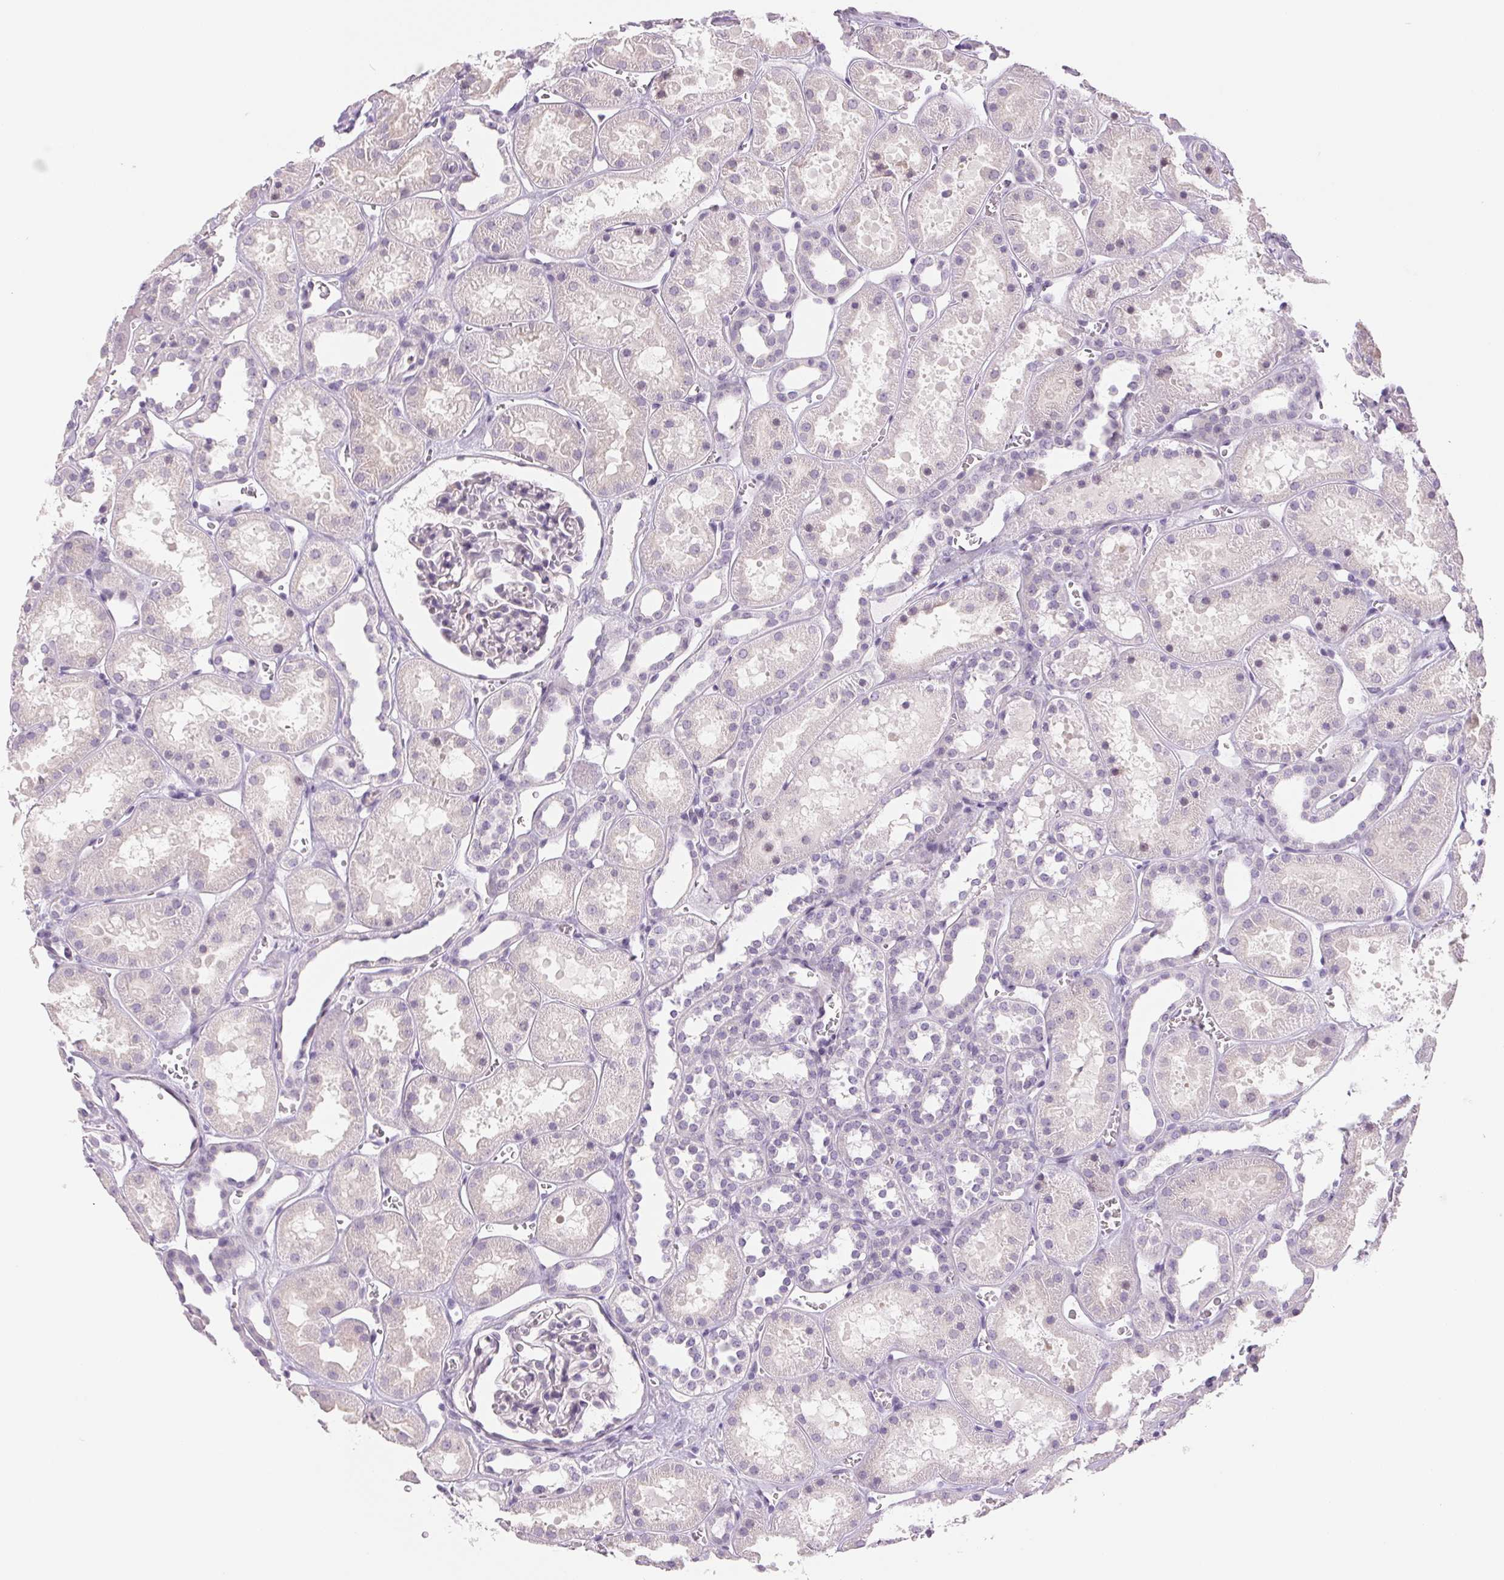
{"staining": {"intensity": "negative", "quantity": "none", "location": "none"}, "tissue": "kidney", "cell_type": "Cells in glomeruli", "image_type": "normal", "snomed": [{"axis": "morphology", "description": "Normal tissue, NOS"}, {"axis": "topography", "description": "Kidney"}], "caption": "The immunohistochemistry (IHC) image has no significant staining in cells in glomeruli of kidney. (Immunohistochemistry, brightfield microscopy, high magnification).", "gene": "CCDC168", "patient": {"sex": "female", "age": 41}}